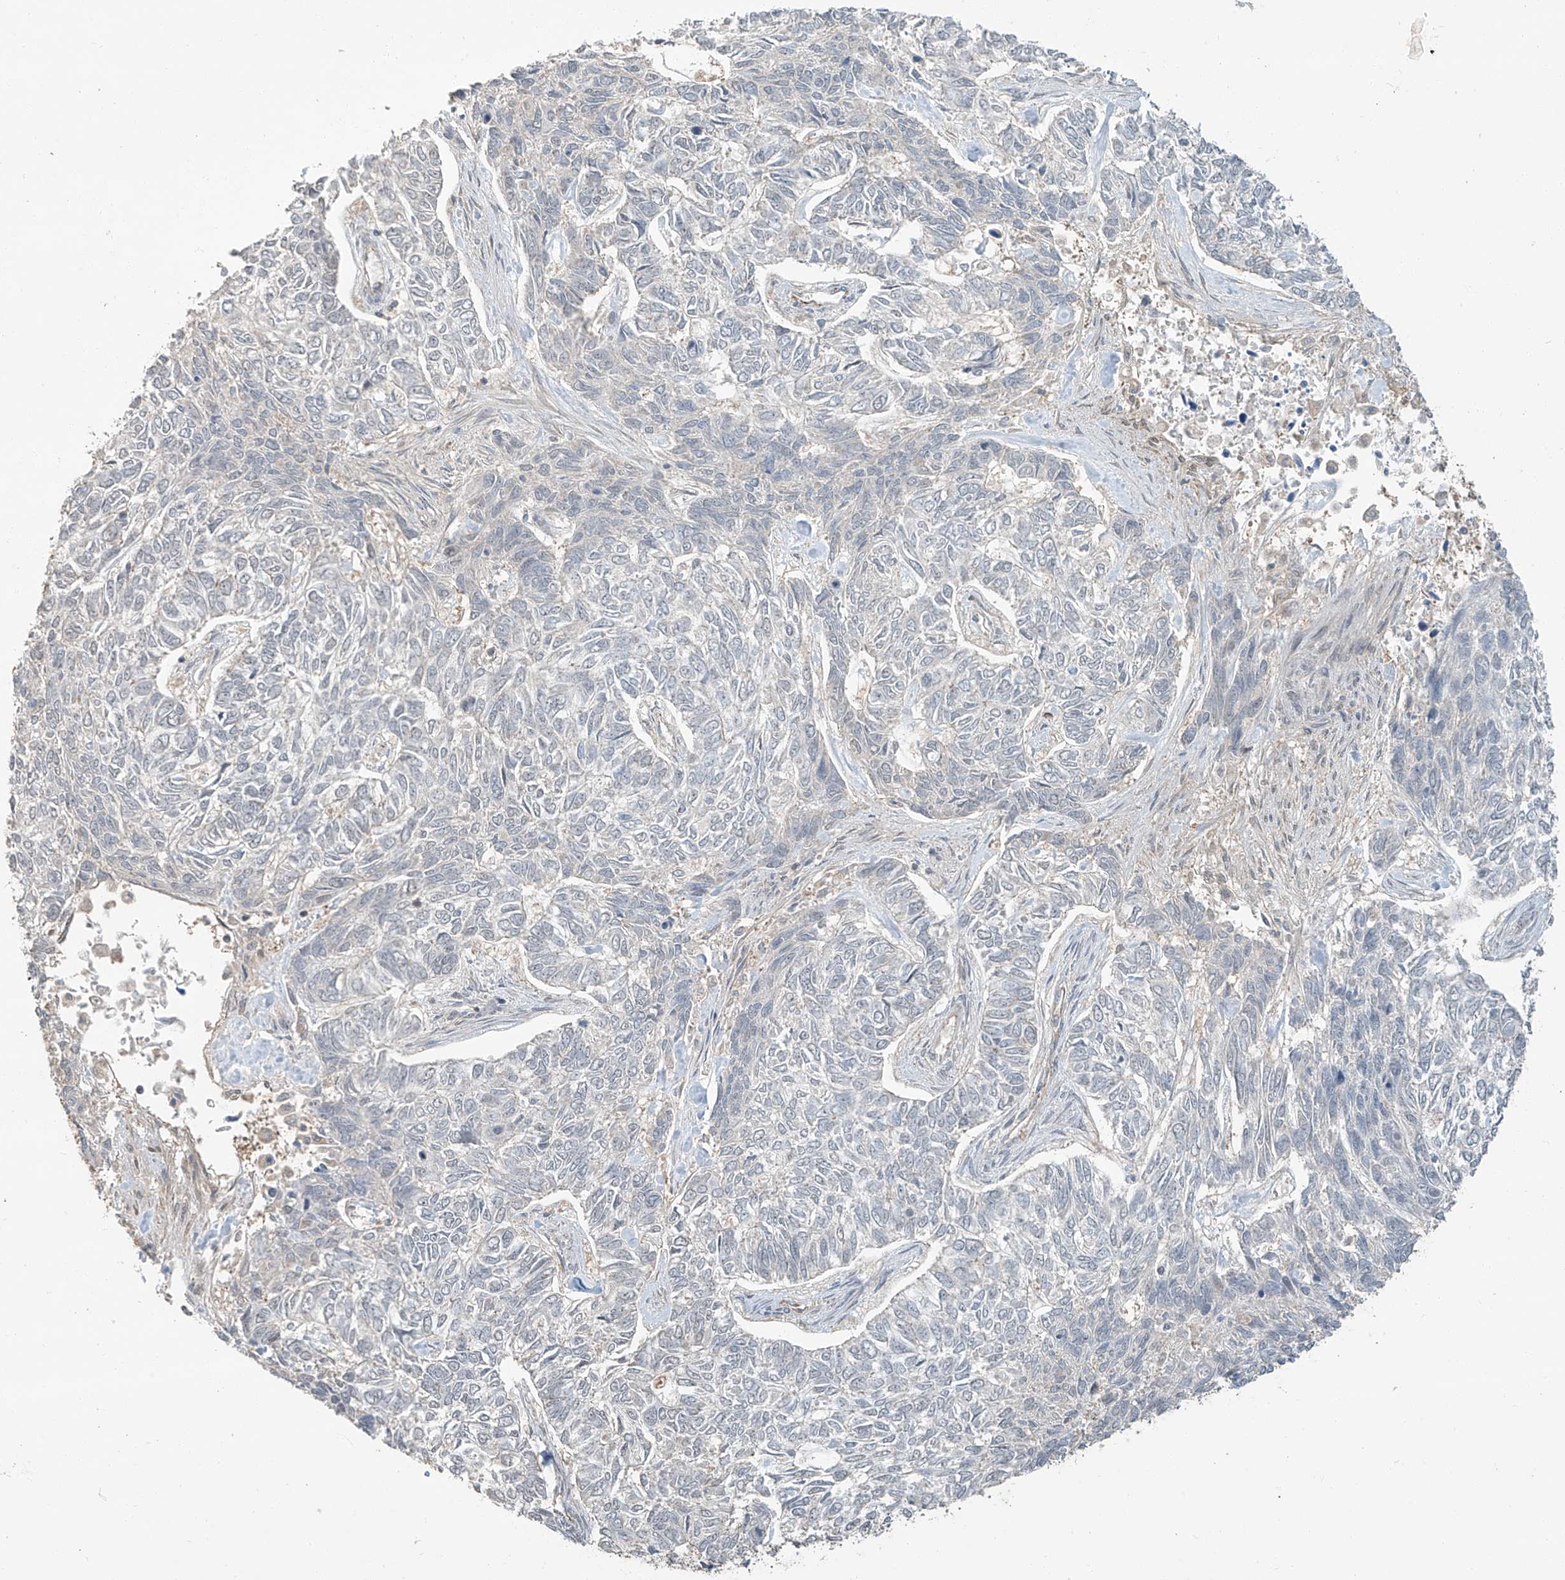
{"staining": {"intensity": "negative", "quantity": "none", "location": "none"}, "tissue": "skin cancer", "cell_type": "Tumor cells", "image_type": "cancer", "snomed": [{"axis": "morphology", "description": "Basal cell carcinoma"}, {"axis": "topography", "description": "Skin"}], "caption": "Tumor cells show no significant protein positivity in skin cancer (basal cell carcinoma).", "gene": "ZNF16", "patient": {"sex": "female", "age": 65}}